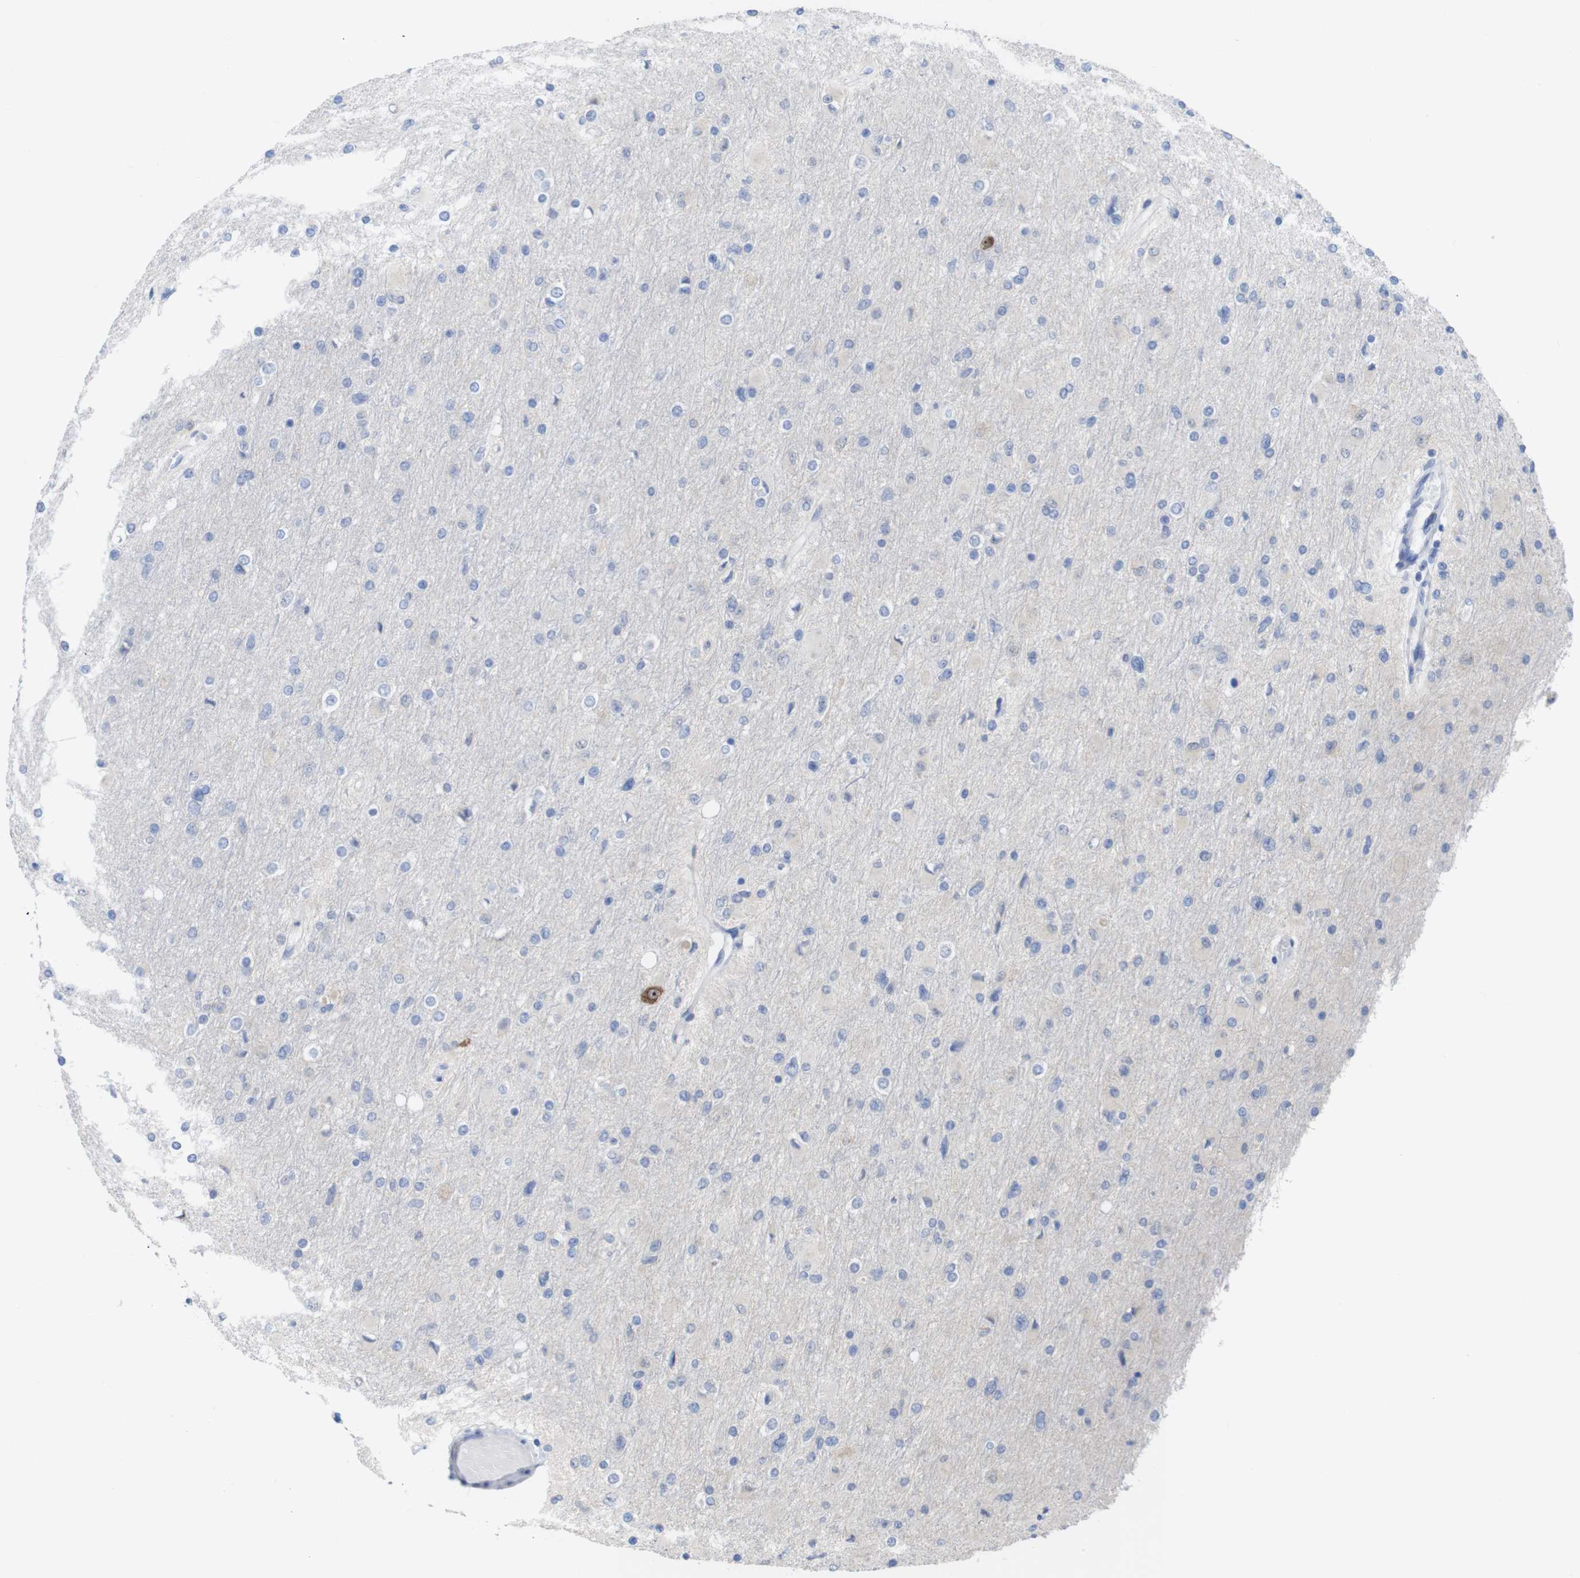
{"staining": {"intensity": "negative", "quantity": "none", "location": "none"}, "tissue": "glioma", "cell_type": "Tumor cells", "image_type": "cancer", "snomed": [{"axis": "morphology", "description": "Glioma, malignant, High grade"}, {"axis": "topography", "description": "Cerebral cortex"}], "caption": "The micrograph displays no staining of tumor cells in glioma.", "gene": "PNMA1", "patient": {"sex": "female", "age": 36}}